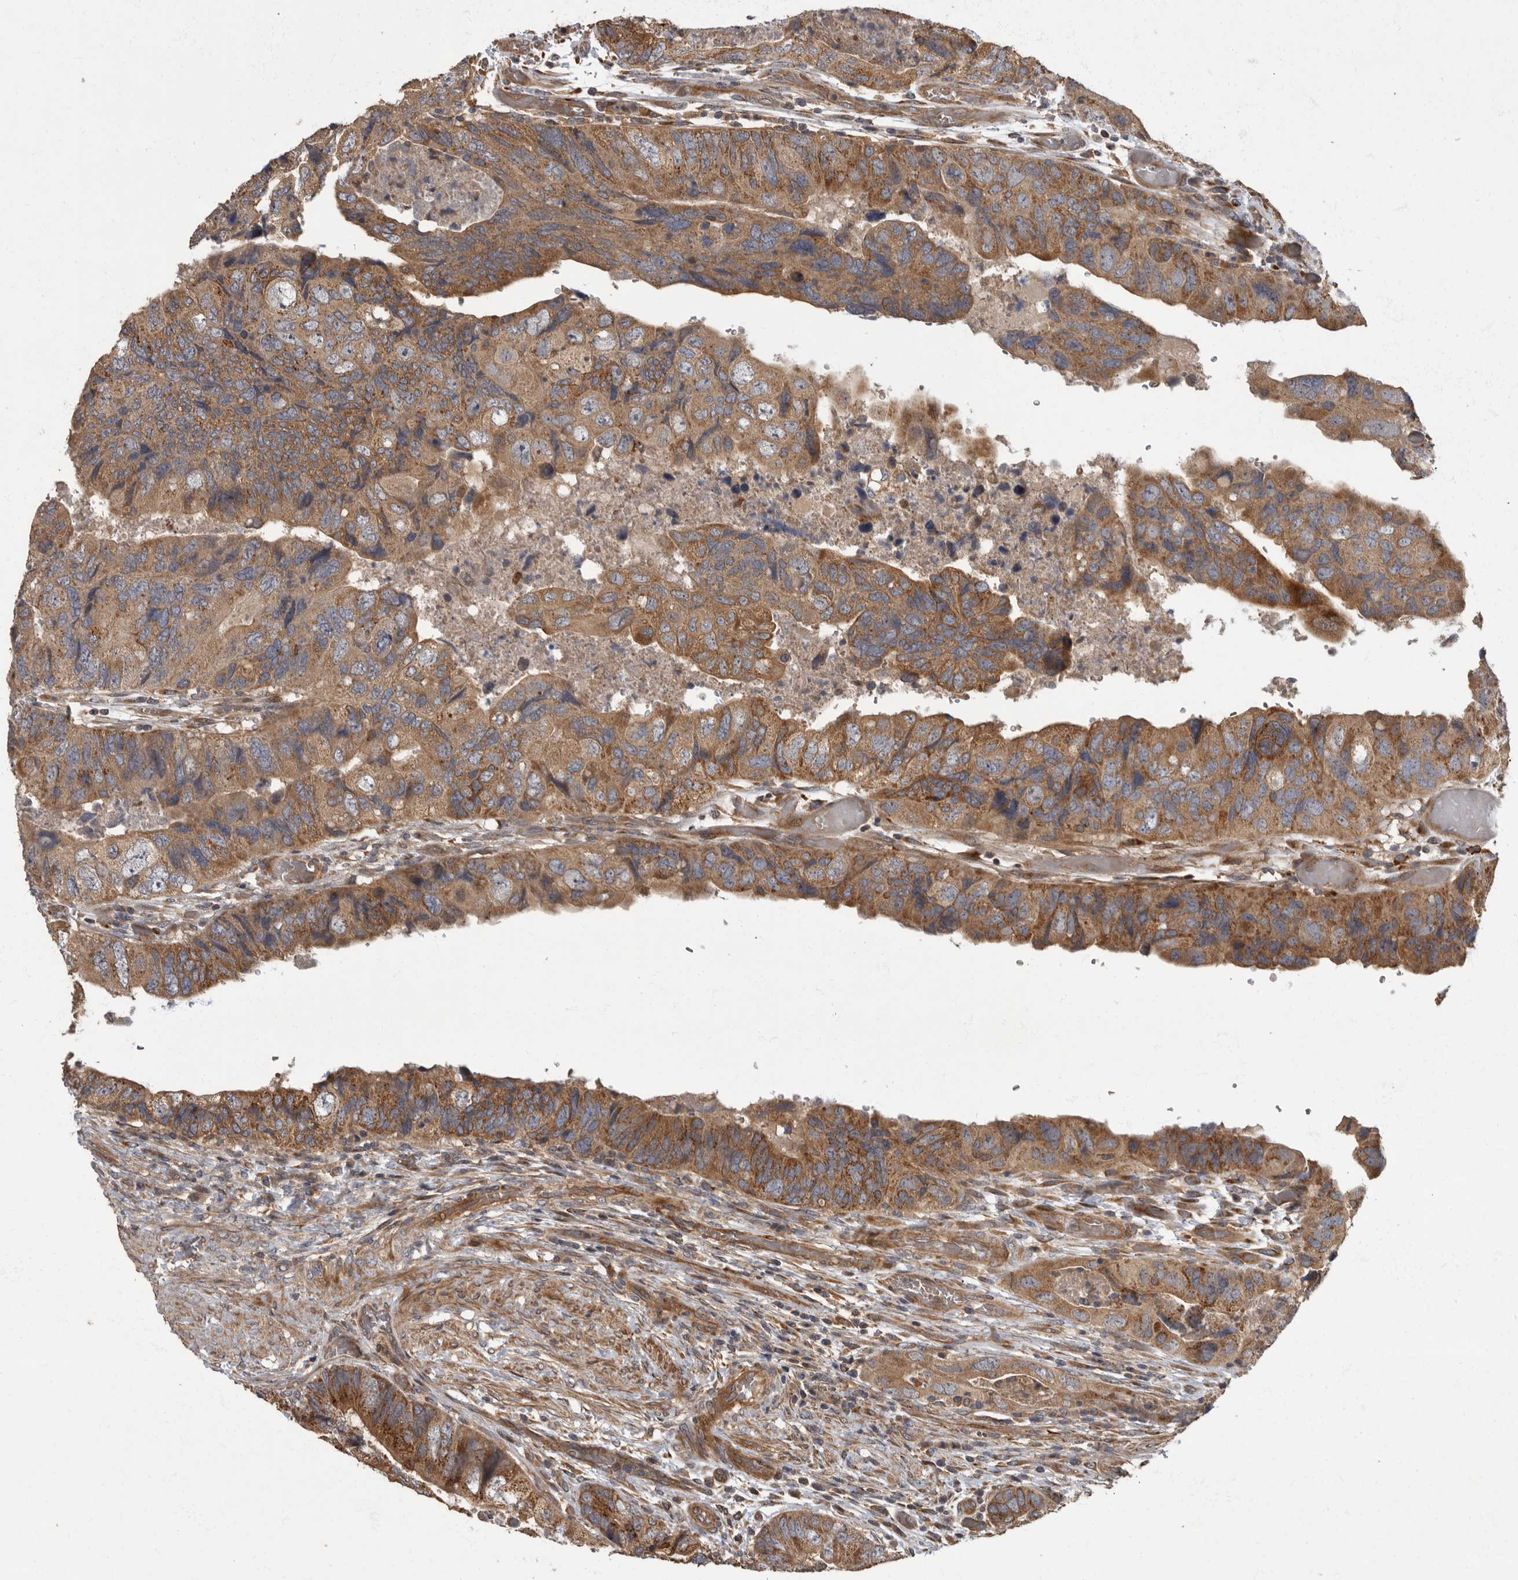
{"staining": {"intensity": "moderate", "quantity": ">75%", "location": "cytoplasmic/membranous"}, "tissue": "colorectal cancer", "cell_type": "Tumor cells", "image_type": "cancer", "snomed": [{"axis": "morphology", "description": "Adenocarcinoma, NOS"}, {"axis": "topography", "description": "Rectum"}], "caption": "A histopathology image of colorectal adenocarcinoma stained for a protein reveals moderate cytoplasmic/membranous brown staining in tumor cells.", "gene": "IQCK", "patient": {"sex": "male", "age": 63}}